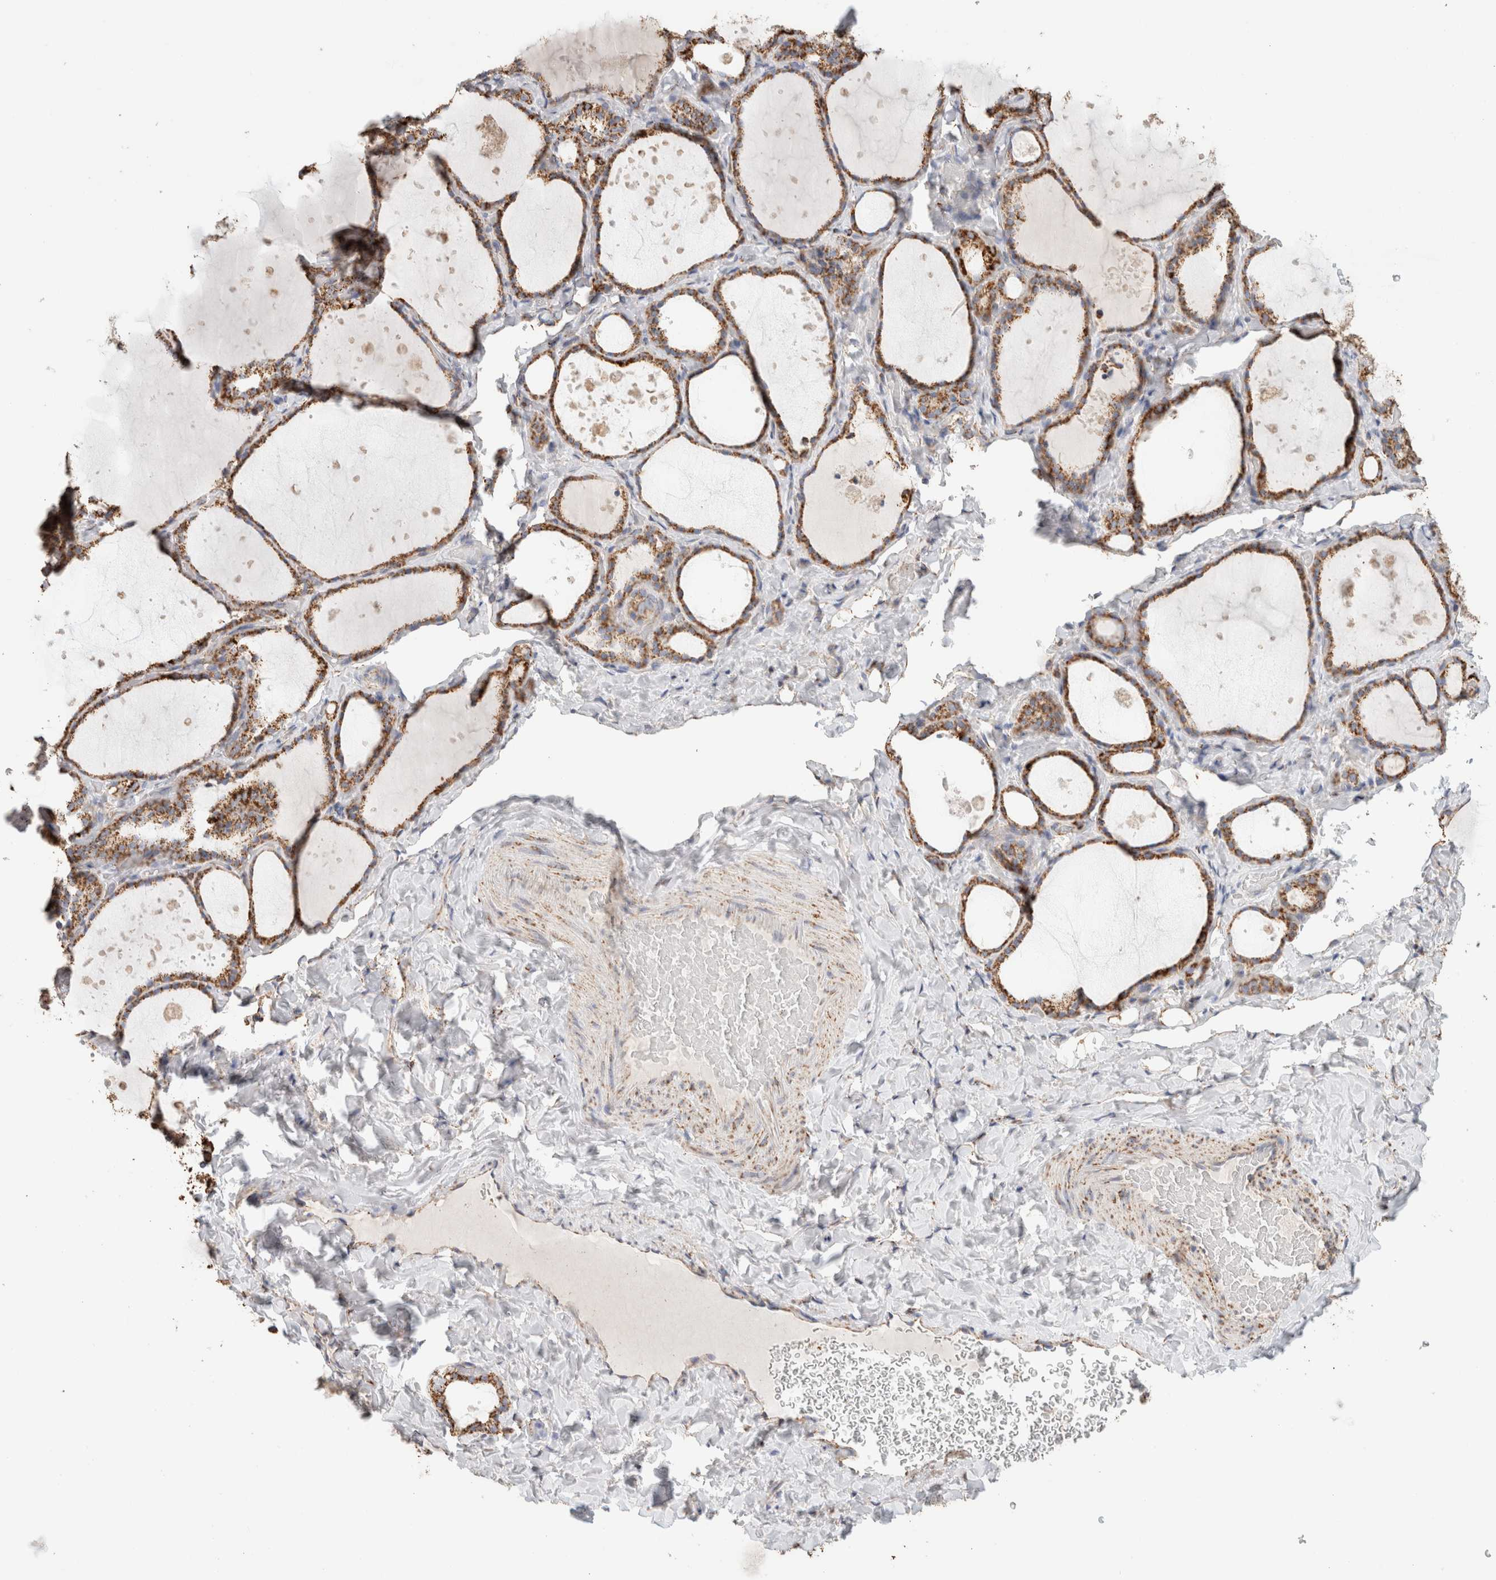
{"staining": {"intensity": "moderate", "quantity": ">75%", "location": "cytoplasmic/membranous"}, "tissue": "thyroid gland", "cell_type": "Glandular cells", "image_type": "normal", "snomed": [{"axis": "morphology", "description": "Normal tissue, NOS"}, {"axis": "topography", "description": "Thyroid gland"}], "caption": "Immunohistochemistry (IHC) of benign human thyroid gland shows medium levels of moderate cytoplasmic/membranous positivity in about >75% of glandular cells.", "gene": "C1QBP", "patient": {"sex": "female", "age": 44}}